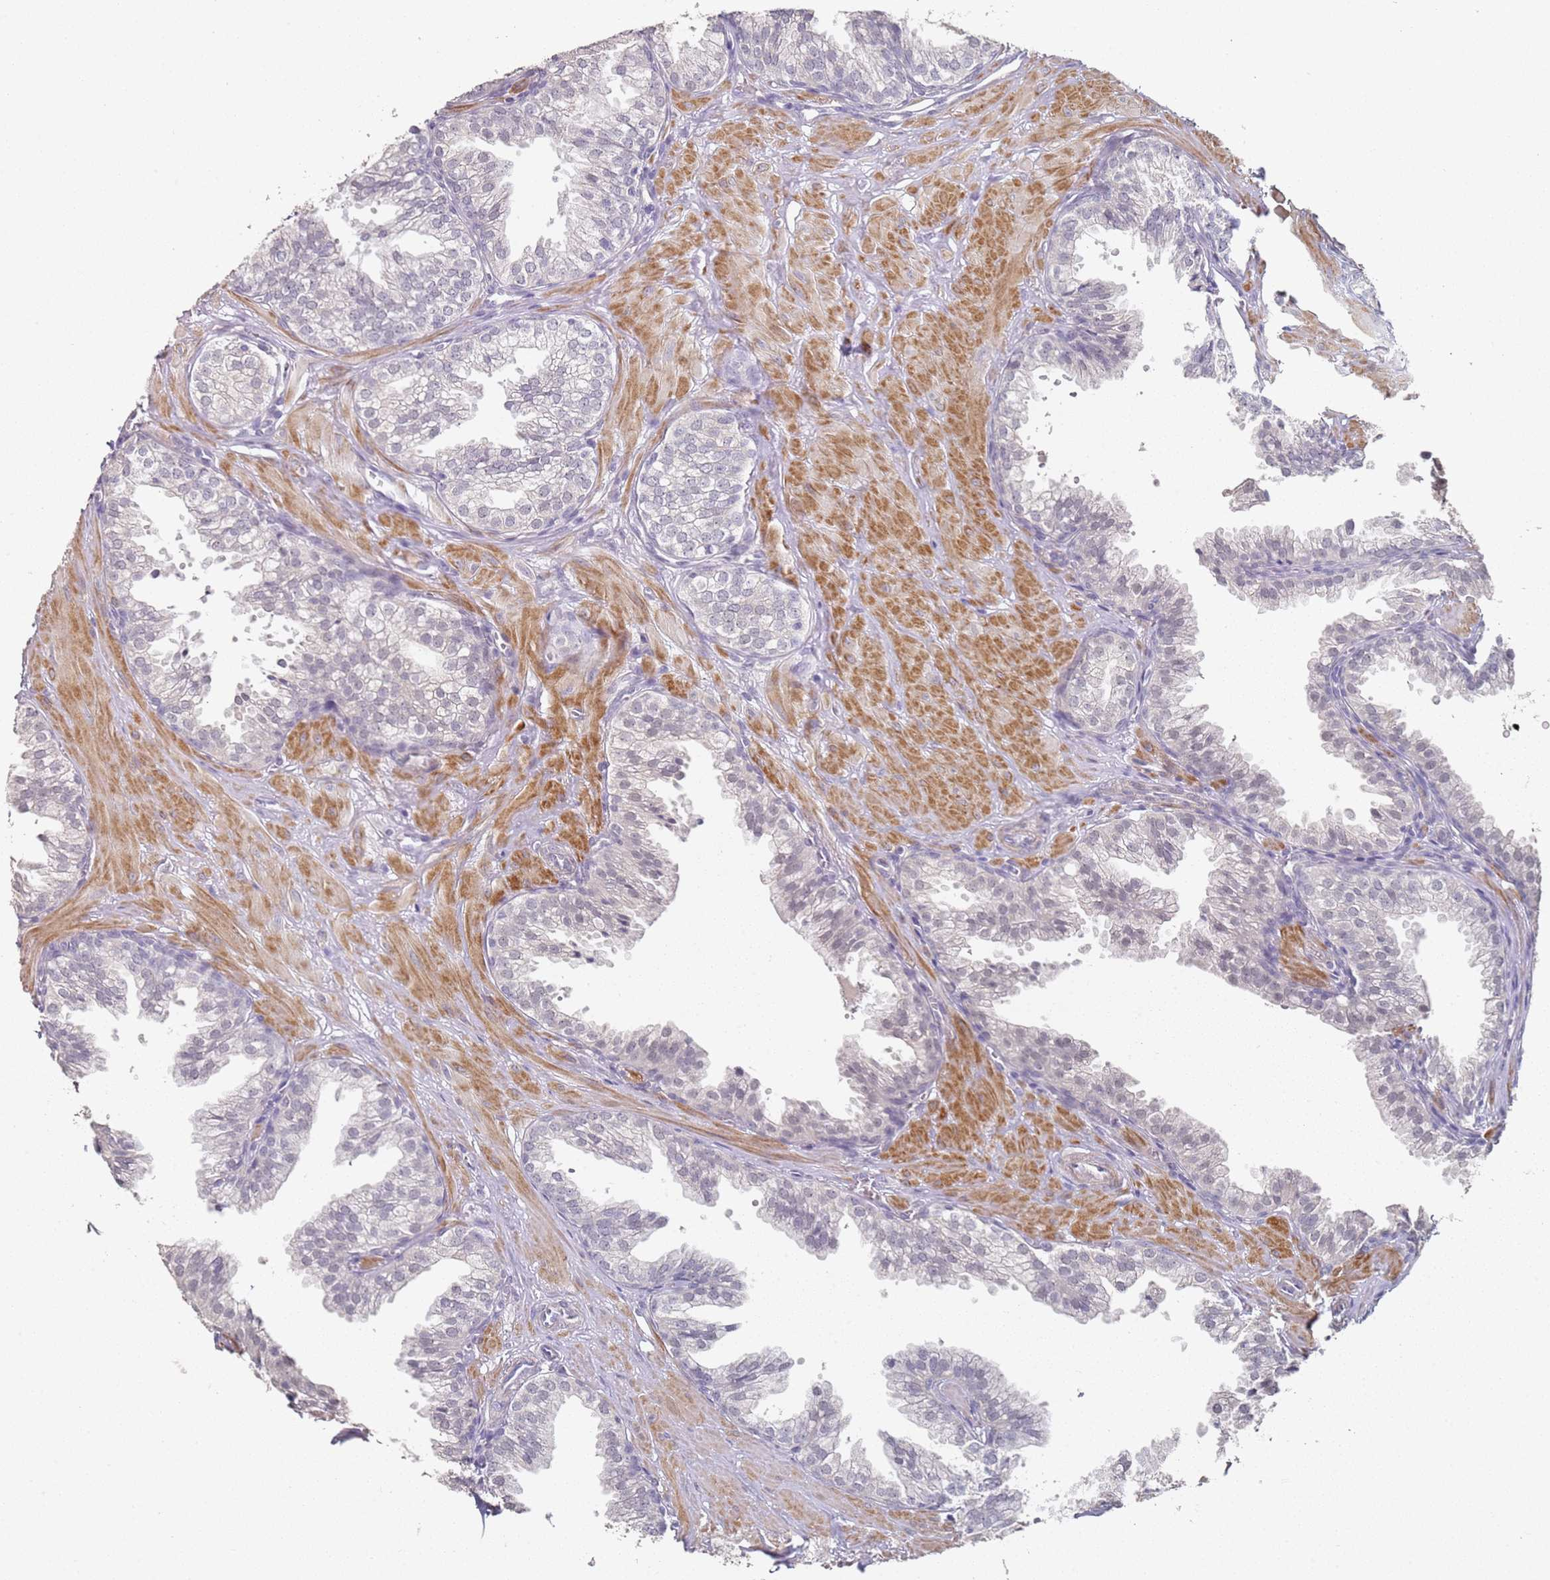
{"staining": {"intensity": "negative", "quantity": "none", "location": "none"}, "tissue": "prostate", "cell_type": "Glandular cells", "image_type": "normal", "snomed": [{"axis": "morphology", "description": "Normal tissue, NOS"}, {"axis": "topography", "description": "Prostate"}, {"axis": "topography", "description": "Peripheral nerve tissue"}], "caption": "Prostate was stained to show a protein in brown. There is no significant positivity in glandular cells. (DAB immunohistochemistry (IHC) with hematoxylin counter stain).", "gene": "DNAH11", "patient": {"sex": "male", "age": 55}}